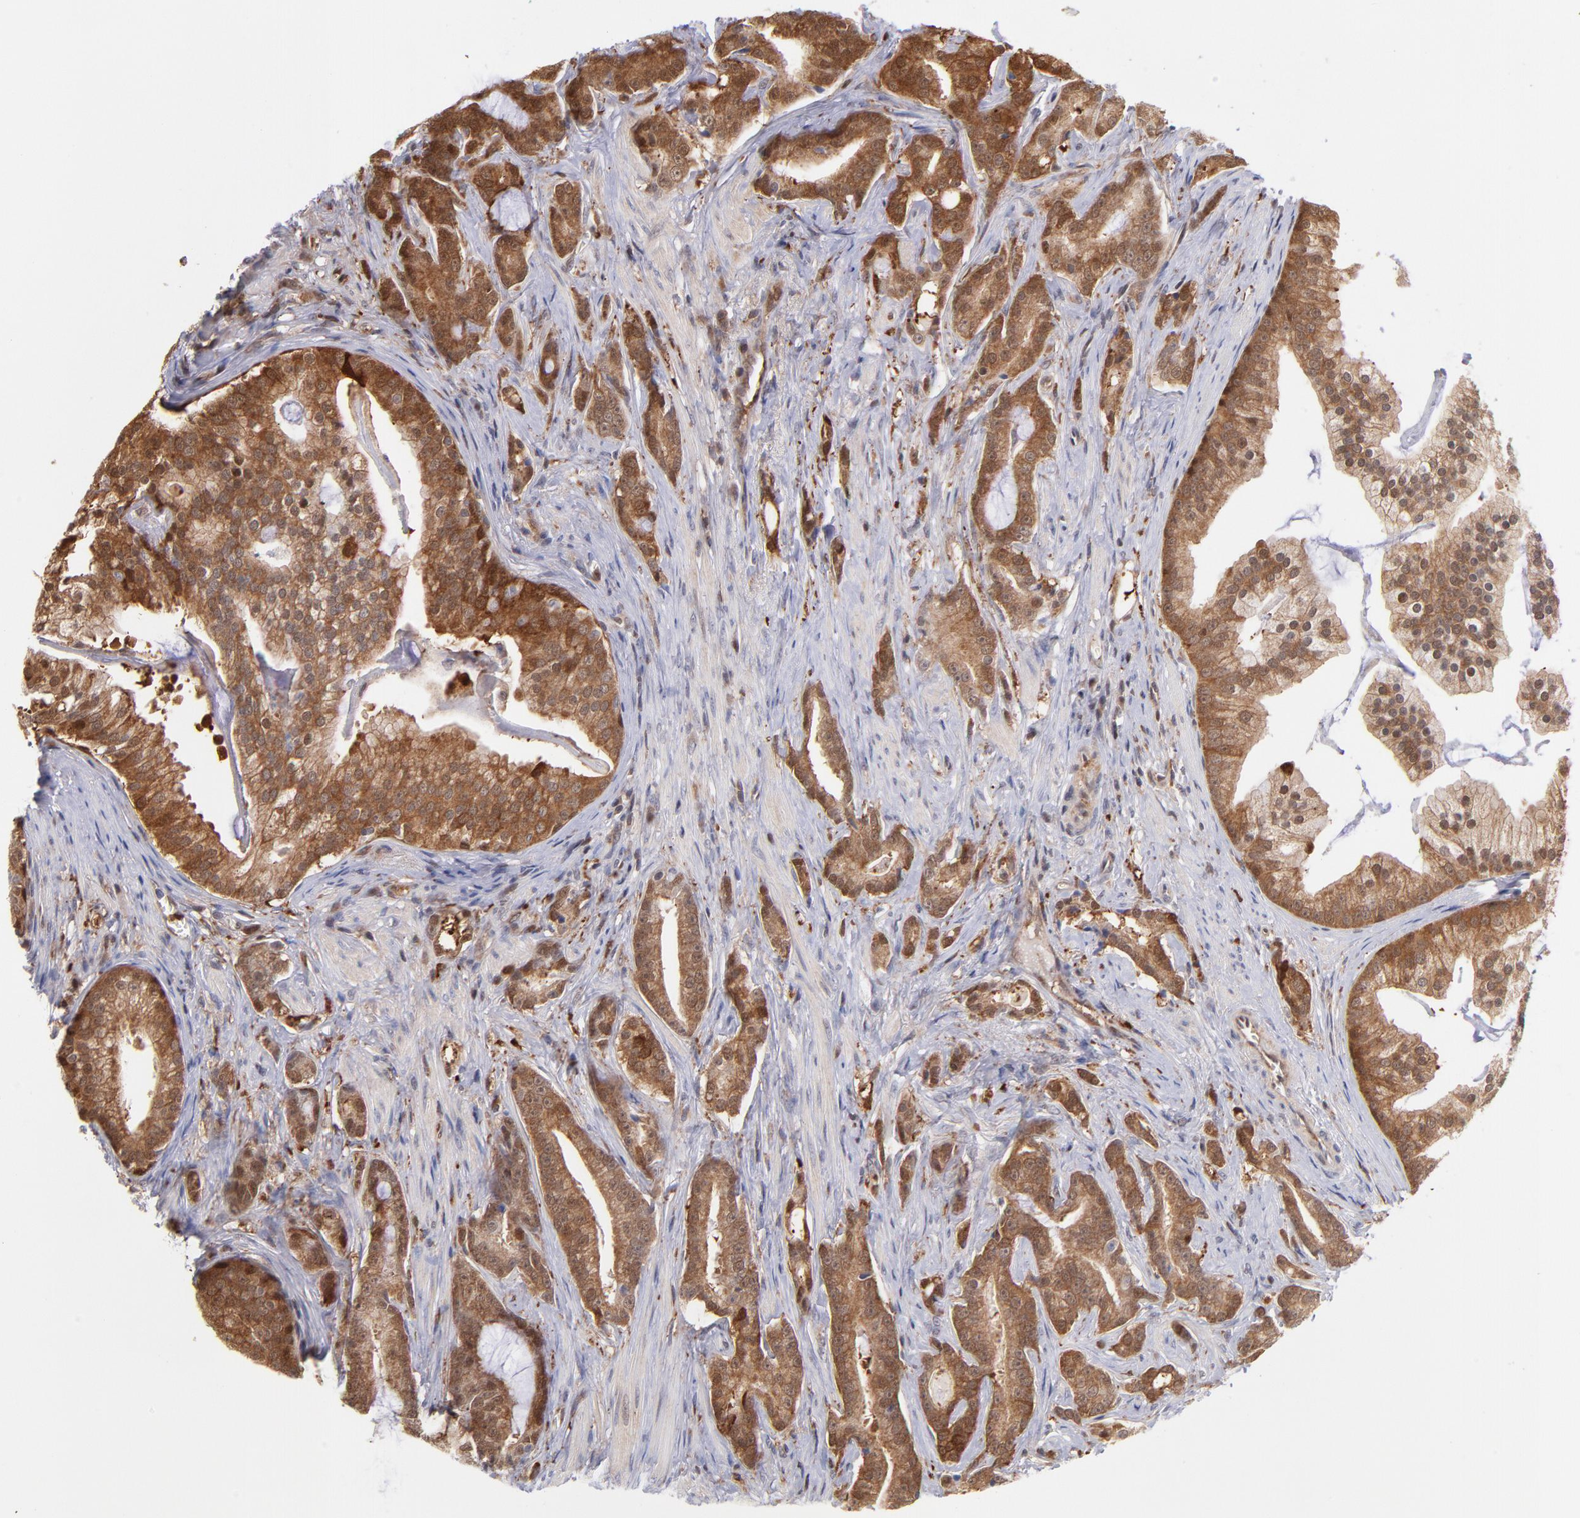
{"staining": {"intensity": "moderate", "quantity": ">75%", "location": "cytoplasmic/membranous,nuclear"}, "tissue": "prostate cancer", "cell_type": "Tumor cells", "image_type": "cancer", "snomed": [{"axis": "morphology", "description": "Adenocarcinoma, Low grade"}, {"axis": "topography", "description": "Prostate"}], "caption": "A high-resolution photomicrograph shows immunohistochemistry staining of prostate cancer, which exhibits moderate cytoplasmic/membranous and nuclear positivity in approximately >75% of tumor cells. The staining is performed using DAB (3,3'-diaminobenzidine) brown chromogen to label protein expression. The nuclei are counter-stained blue using hematoxylin.", "gene": "YWHAB", "patient": {"sex": "male", "age": 58}}